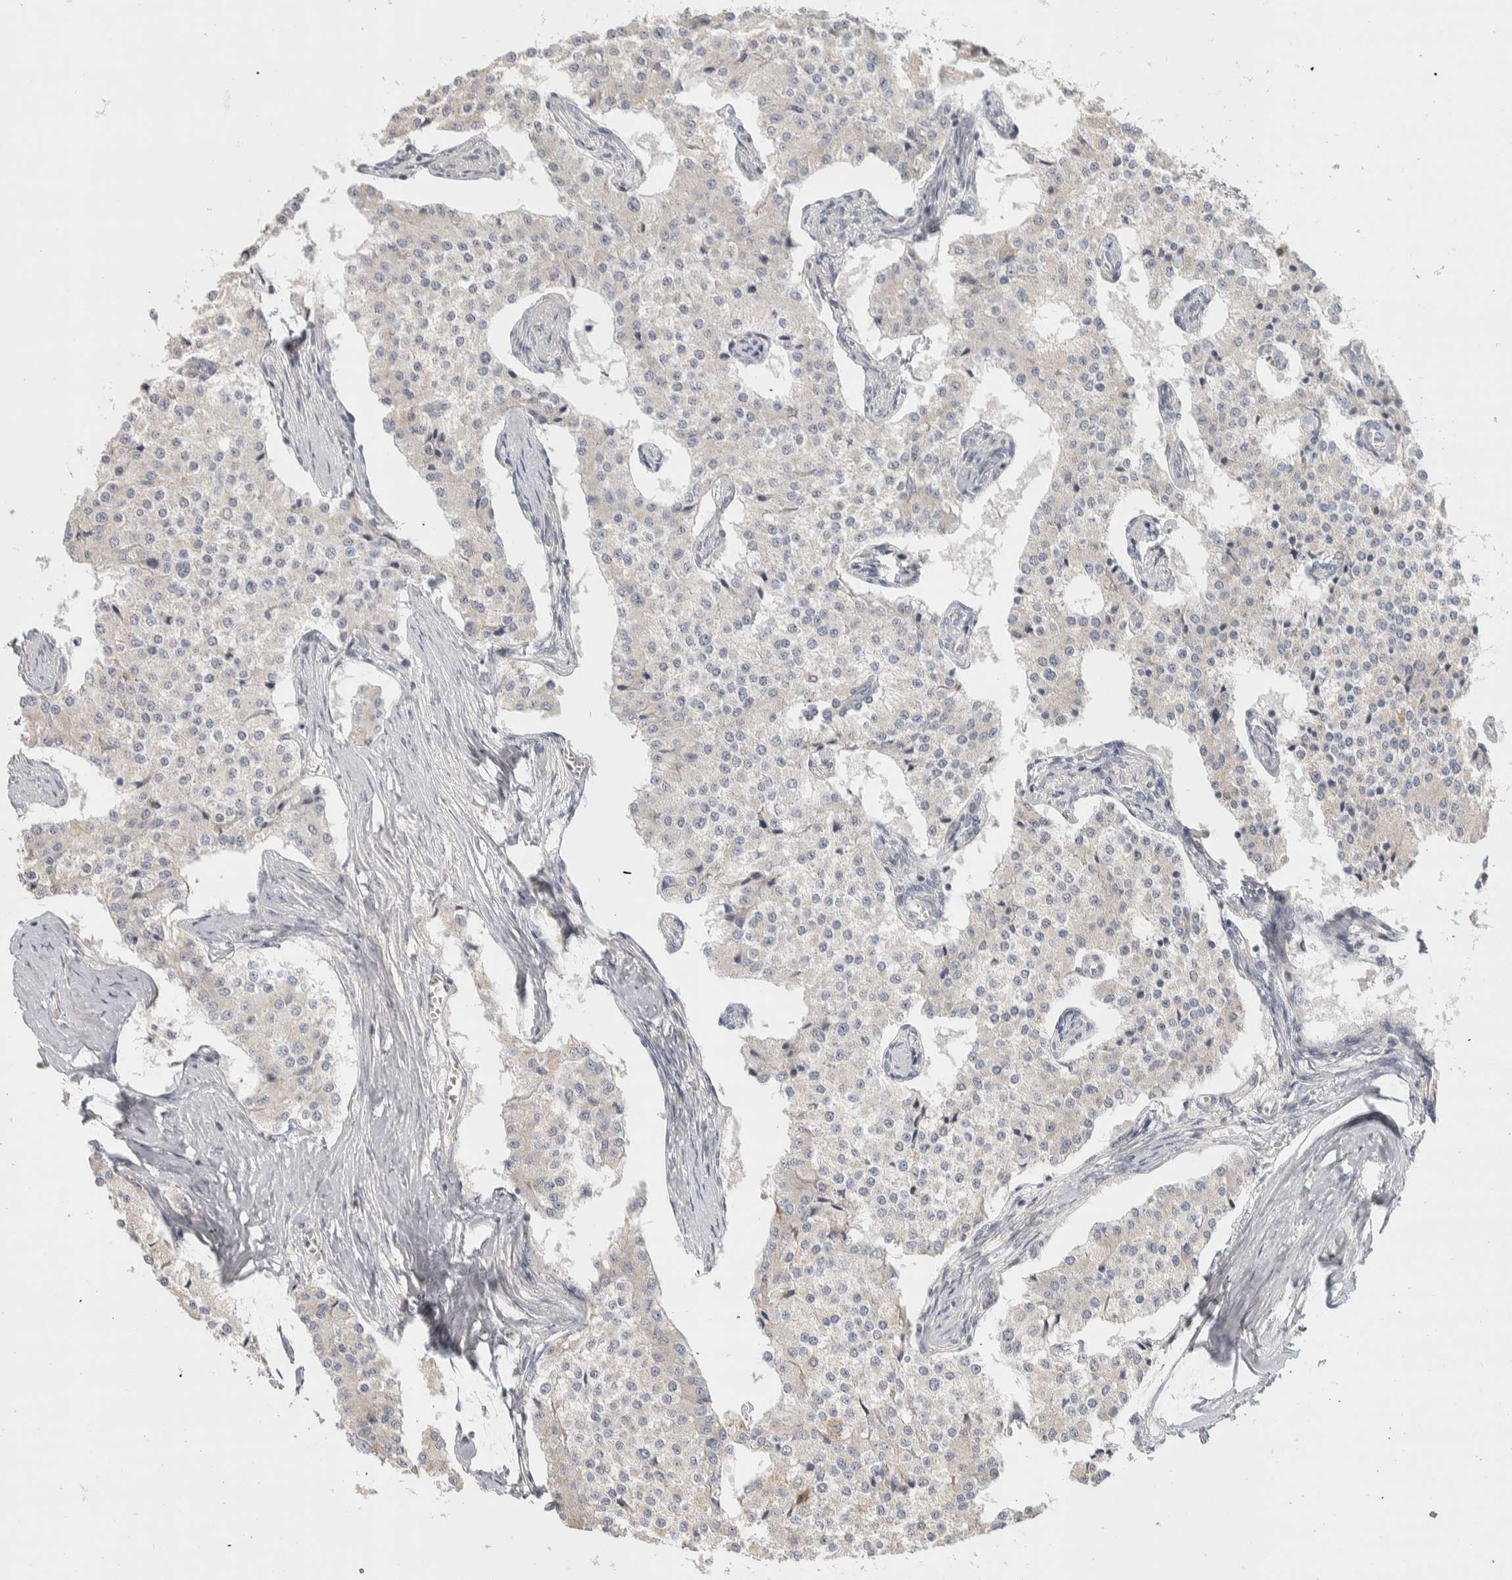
{"staining": {"intensity": "negative", "quantity": "none", "location": "none"}, "tissue": "carcinoid", "cell_type": "Tumor cells", "image_type": "cancer", "snomed": [{"axis": "morphology", "description": "Carcinoid, malignant, NOS"}, {"axis": "topography", "description": "Colon"}], "caption": "Immunohistochemistry (IHC) histopathology image of neoplastic tissue: malignant carcinoid stained with DAB shows no significant protein positivity in tumor cells.", "gene": "DCXR", "patient": {"sex": "female", "age": 52}}